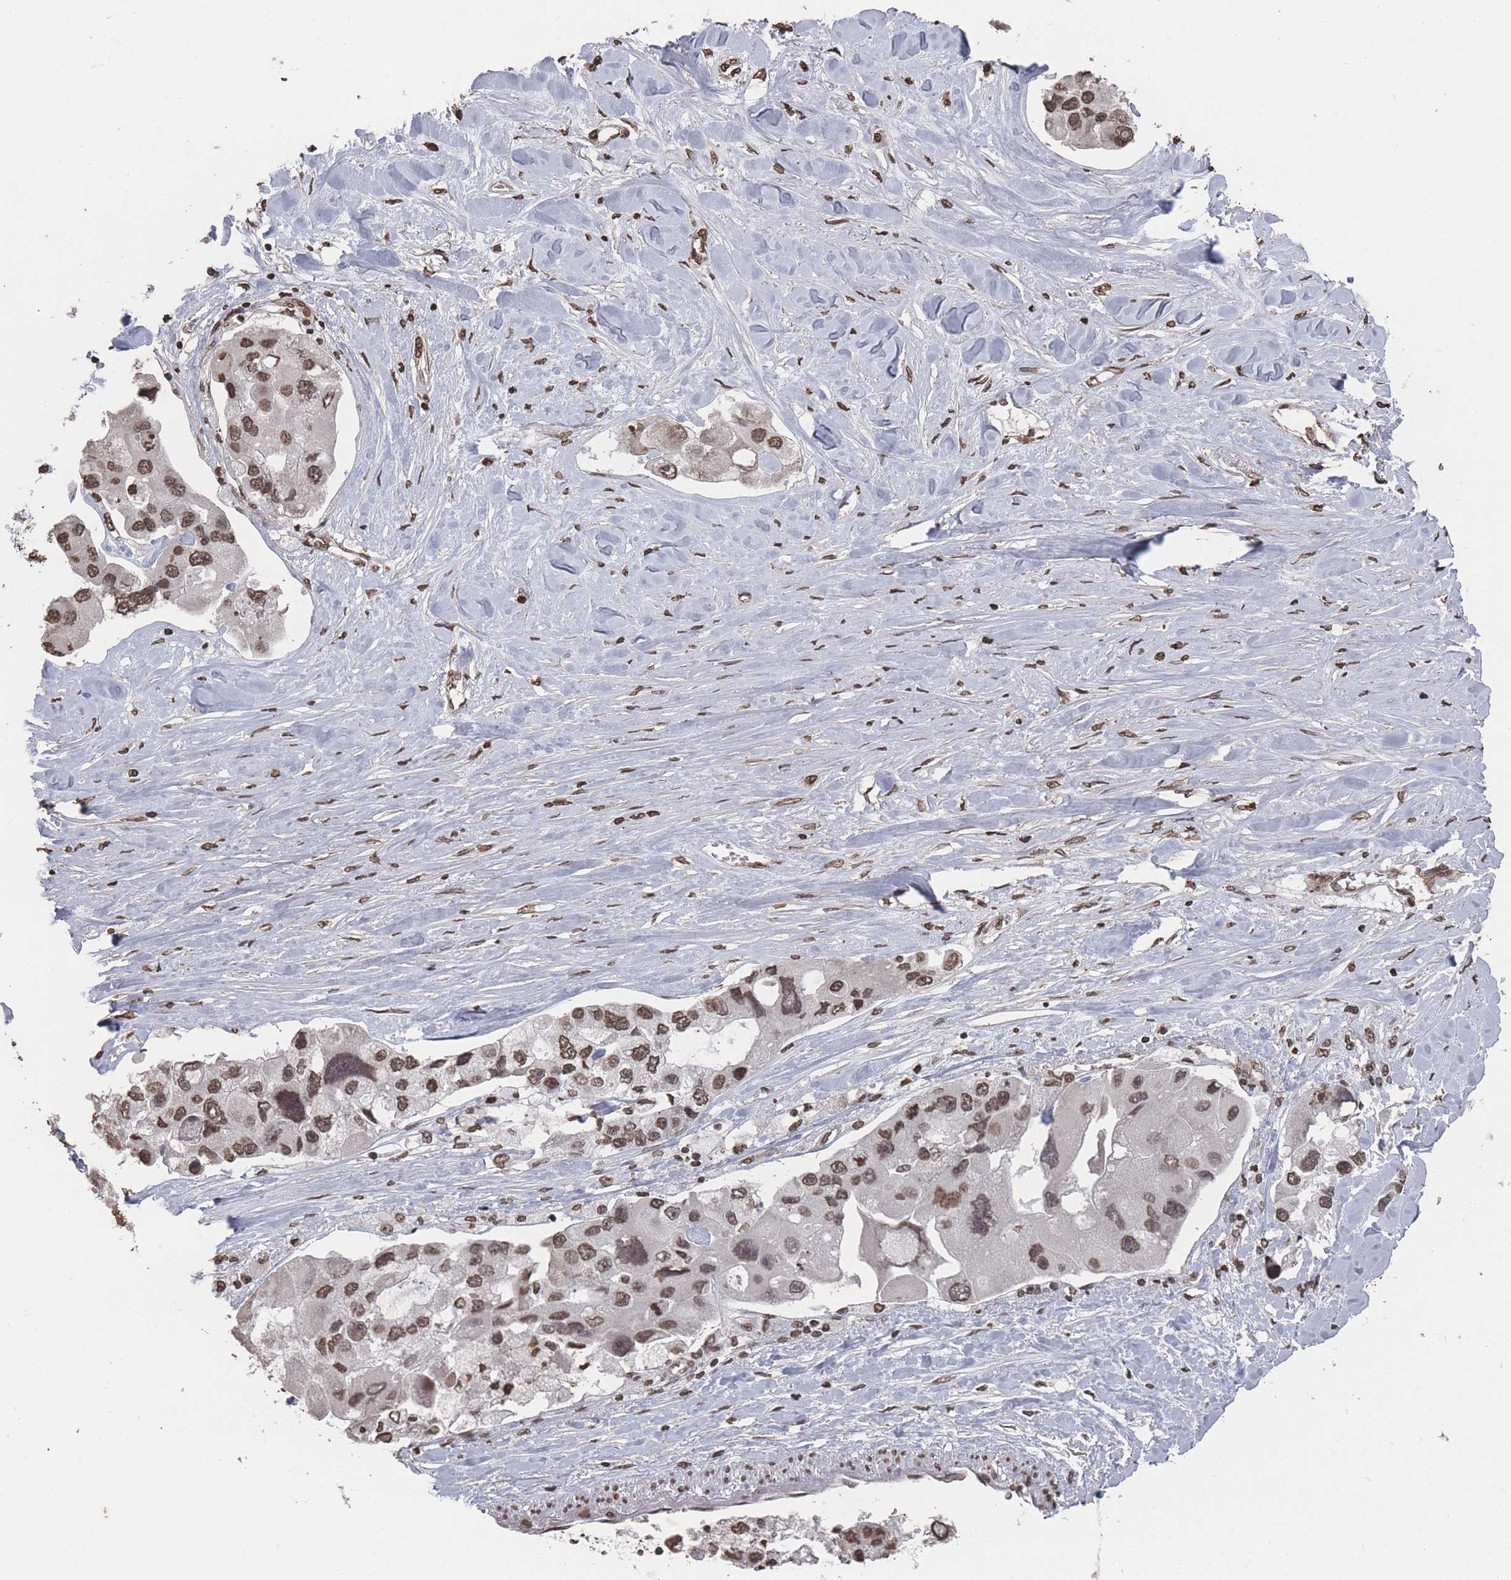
{"staining": {"intensity": "moderate", "quantity": ">75%", "location": "nuclear"}, "tissue": "lung cancer", "cell_type": "Tumor cells", "image_type": "cancer", "snomed": [{"axis": "morphology", "description": "Adenocarcinoma, NOS"}, {"axis": "topography", "description": "Lung"}], "caption": "High-magnification brightfield microscopy of lung cancer (adenocarcinoma) stained with DAB (brown) and counterstained with hematoxylin (blue). tumor cells exhibit moderate nuclear staining is seen in about>75% of cells. The staining was performed using DAB to visualize the protein expression in brown, while the nuclei were stained in blue with hematoxylin (Magnification: 20x).", "gene": "PLEKHG5", "patient": {"sex": "female", "age": 54}}